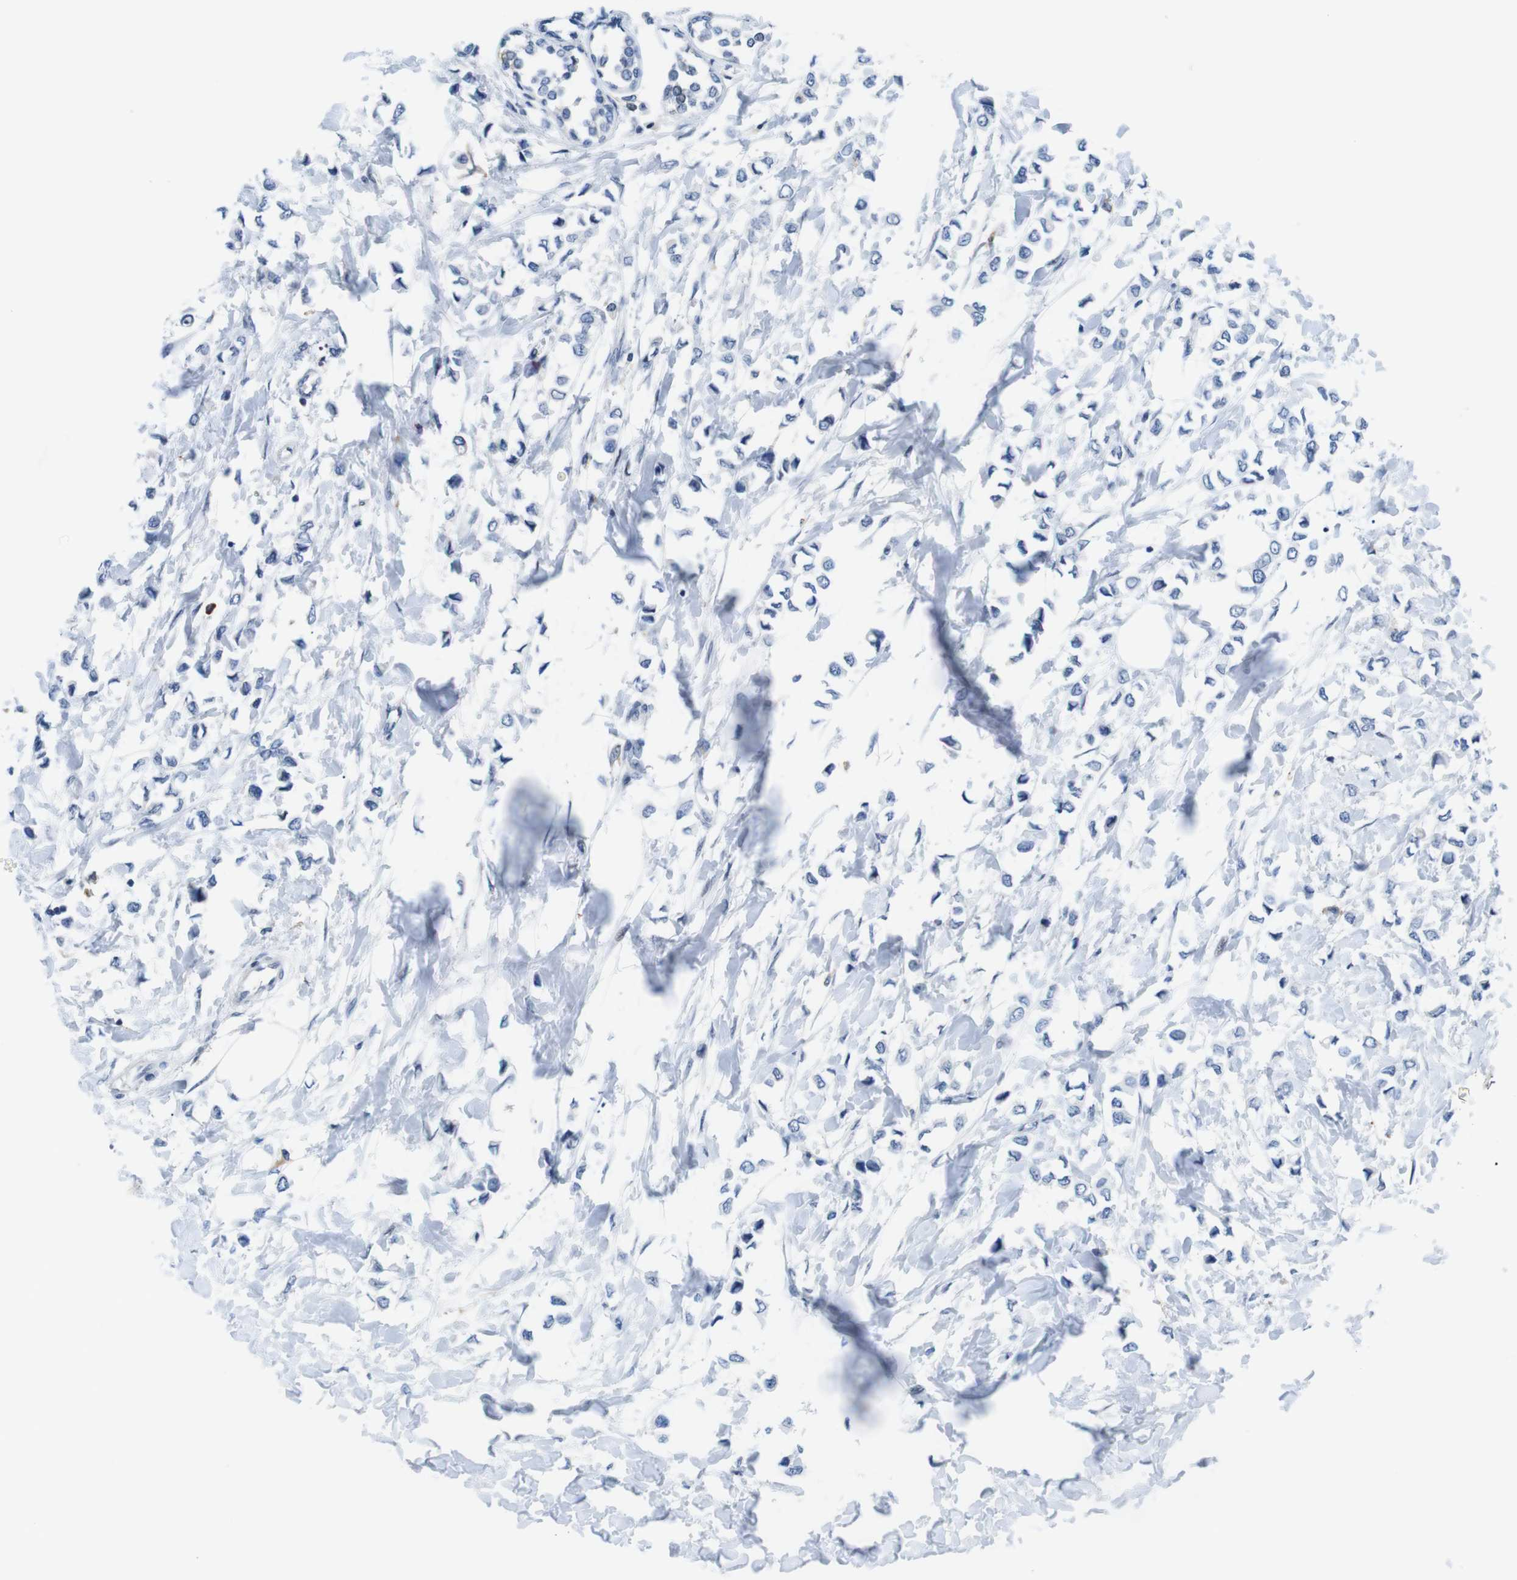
{"staining": {"intensity": "negative", "quantity": "none", "location": "none"}, "tissue": "breast cancer", "cell_type": "Tumor cells", "image_type": "cancer", "snomed": [{"axis": "morphology", "description": "Lobular carcinoma"}, {"axis": "topography", "description": "Breast"}], "caption": "Tumor cells are negative for brown protein staining in breast cancer (lobular carcinoma).", "gene": "CD300C", "patient": {"sex": "female", "age": 51}}